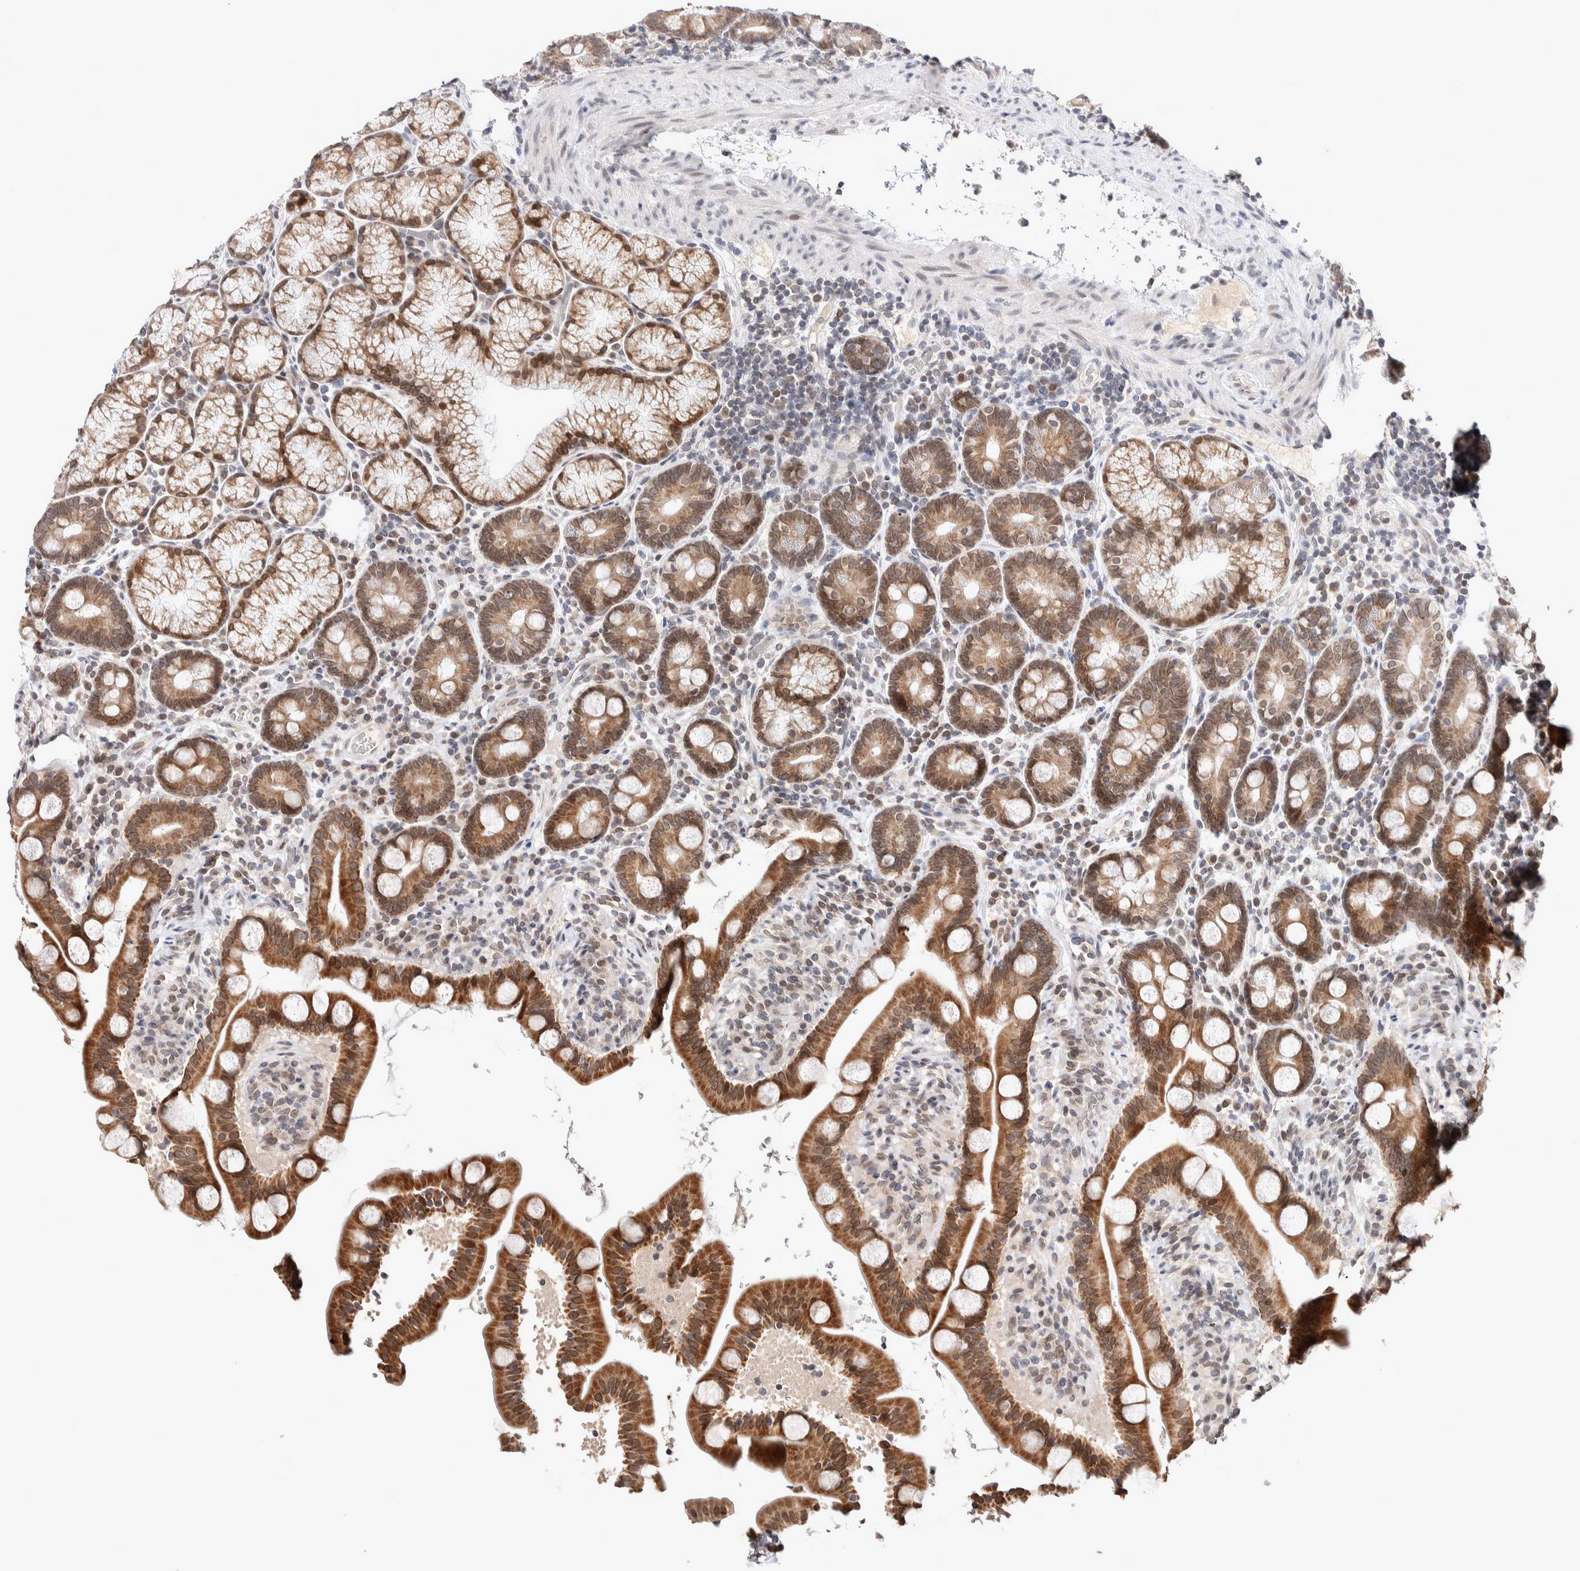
{"staining": {"intensity": "moderate", "quantity": ">75%", "location": "cytoplasmic/membranous"}, "tissue": "duodenum", "cell_type": "Glandular cells", "image_type": "normal", "snomed": [{"axis": "morphology", "description": "Normal tissue, NOS"}, {"axis": "topography", "description": "Duodenum"}], "caption": "DAB (3,3'-diaminobenzidine) immunohistochemical staining of unremarkable duodenum shows moderate cytoplasmic/membranous protein expression in approximately >75% of glandular cells.", "gene": "CRAT", "patient": {"sex": "male", "age": 54}}